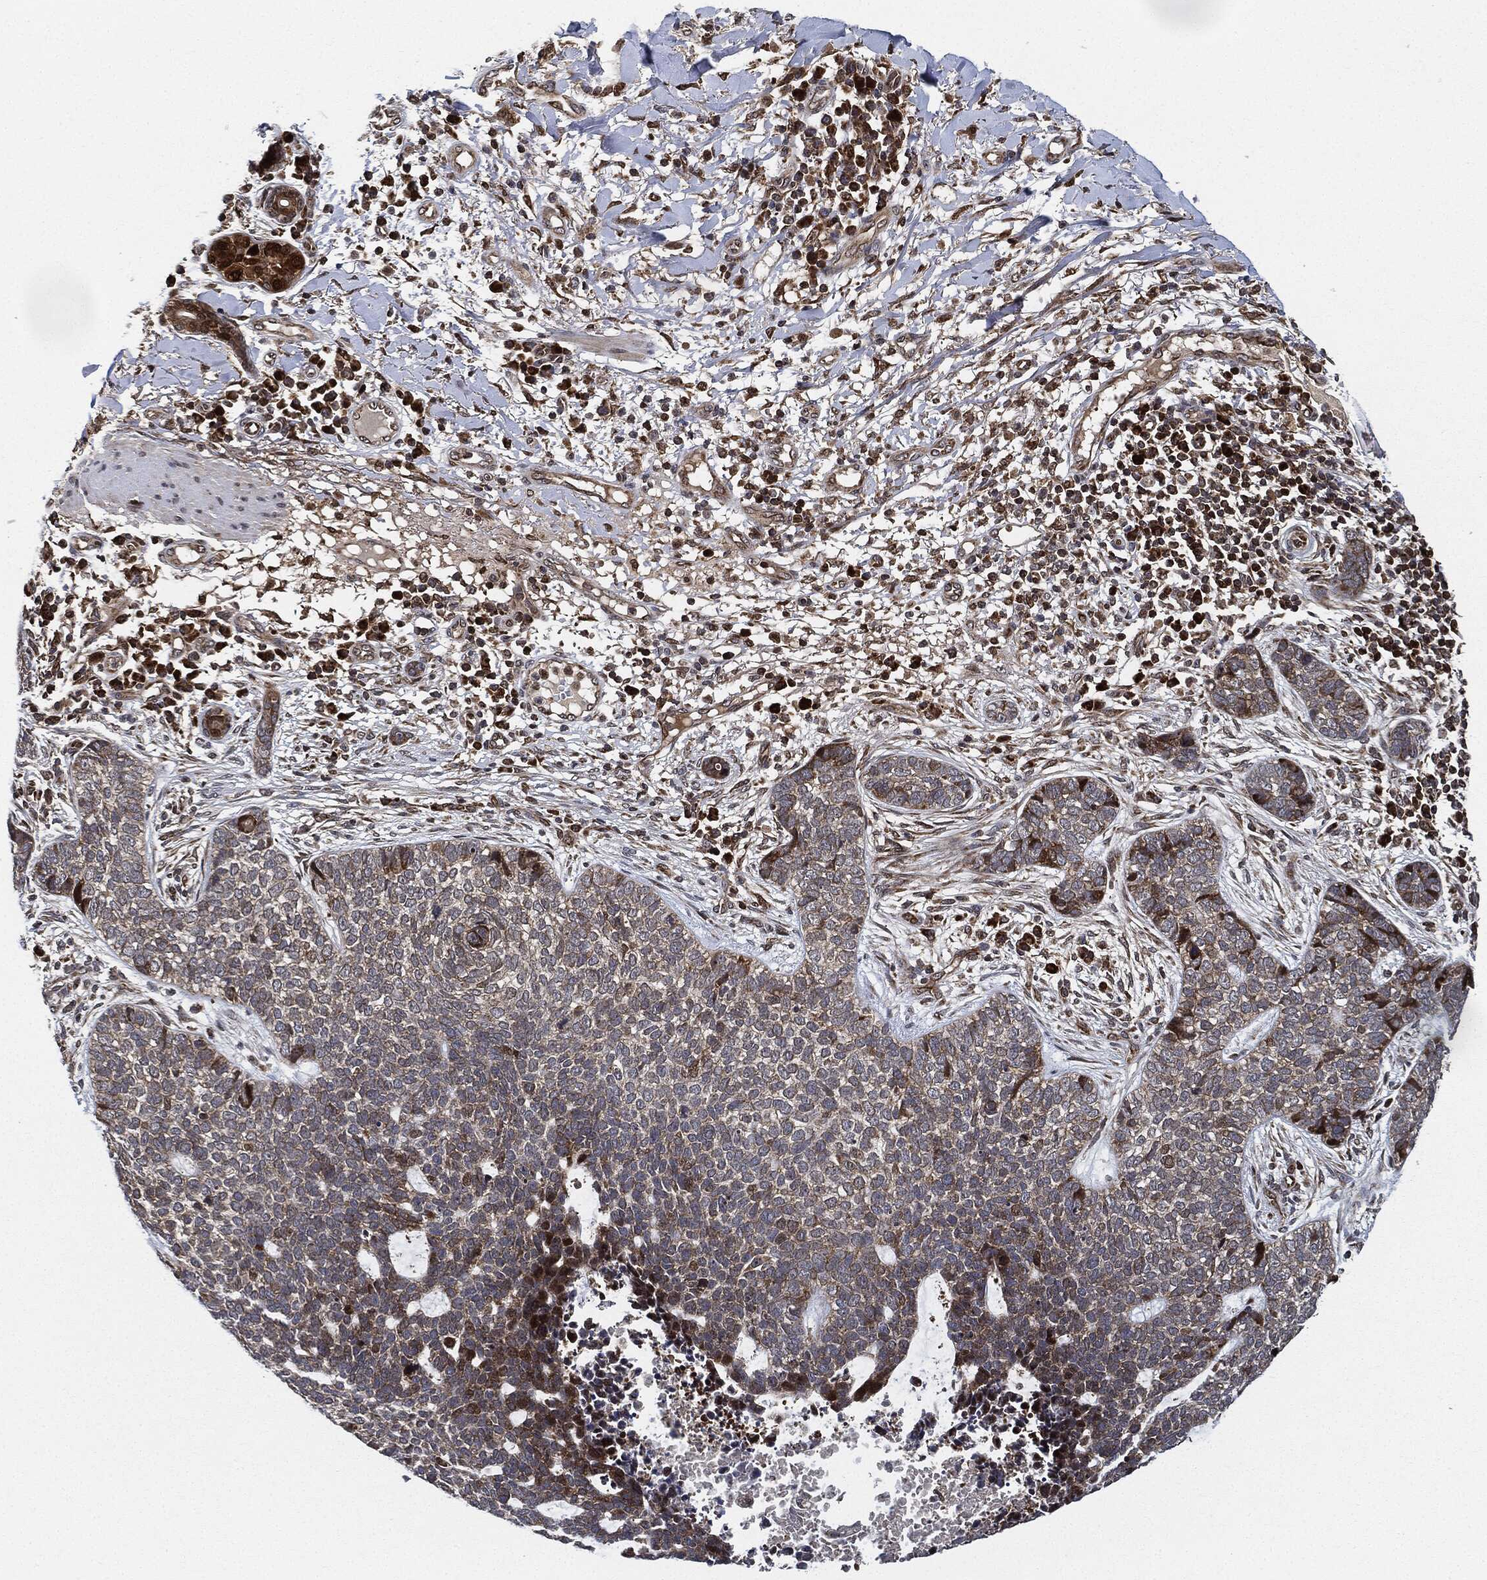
{"staining": {"intensity": "moderate", "quantity": "<25%", "location": "cytoplasmic/membranous"}, "tissue": "skin cancer", "cell_type": "Tumor cells", "image_type": "cancer", "snomed": [{"axis": "morphology", "description": "Squamous cell carcinoma, NOS"}, {"axis": "topography", "description": "Skin"}], "caption": "Protein positivity by immunohistochemistry displays moderate cytoplasmic/membranous positivity in approximately <25% of tumor cells in squamous cell carcinoma (skin).", "gene": "RNASEL", "patient": {"sex": "male", "age": 88}}